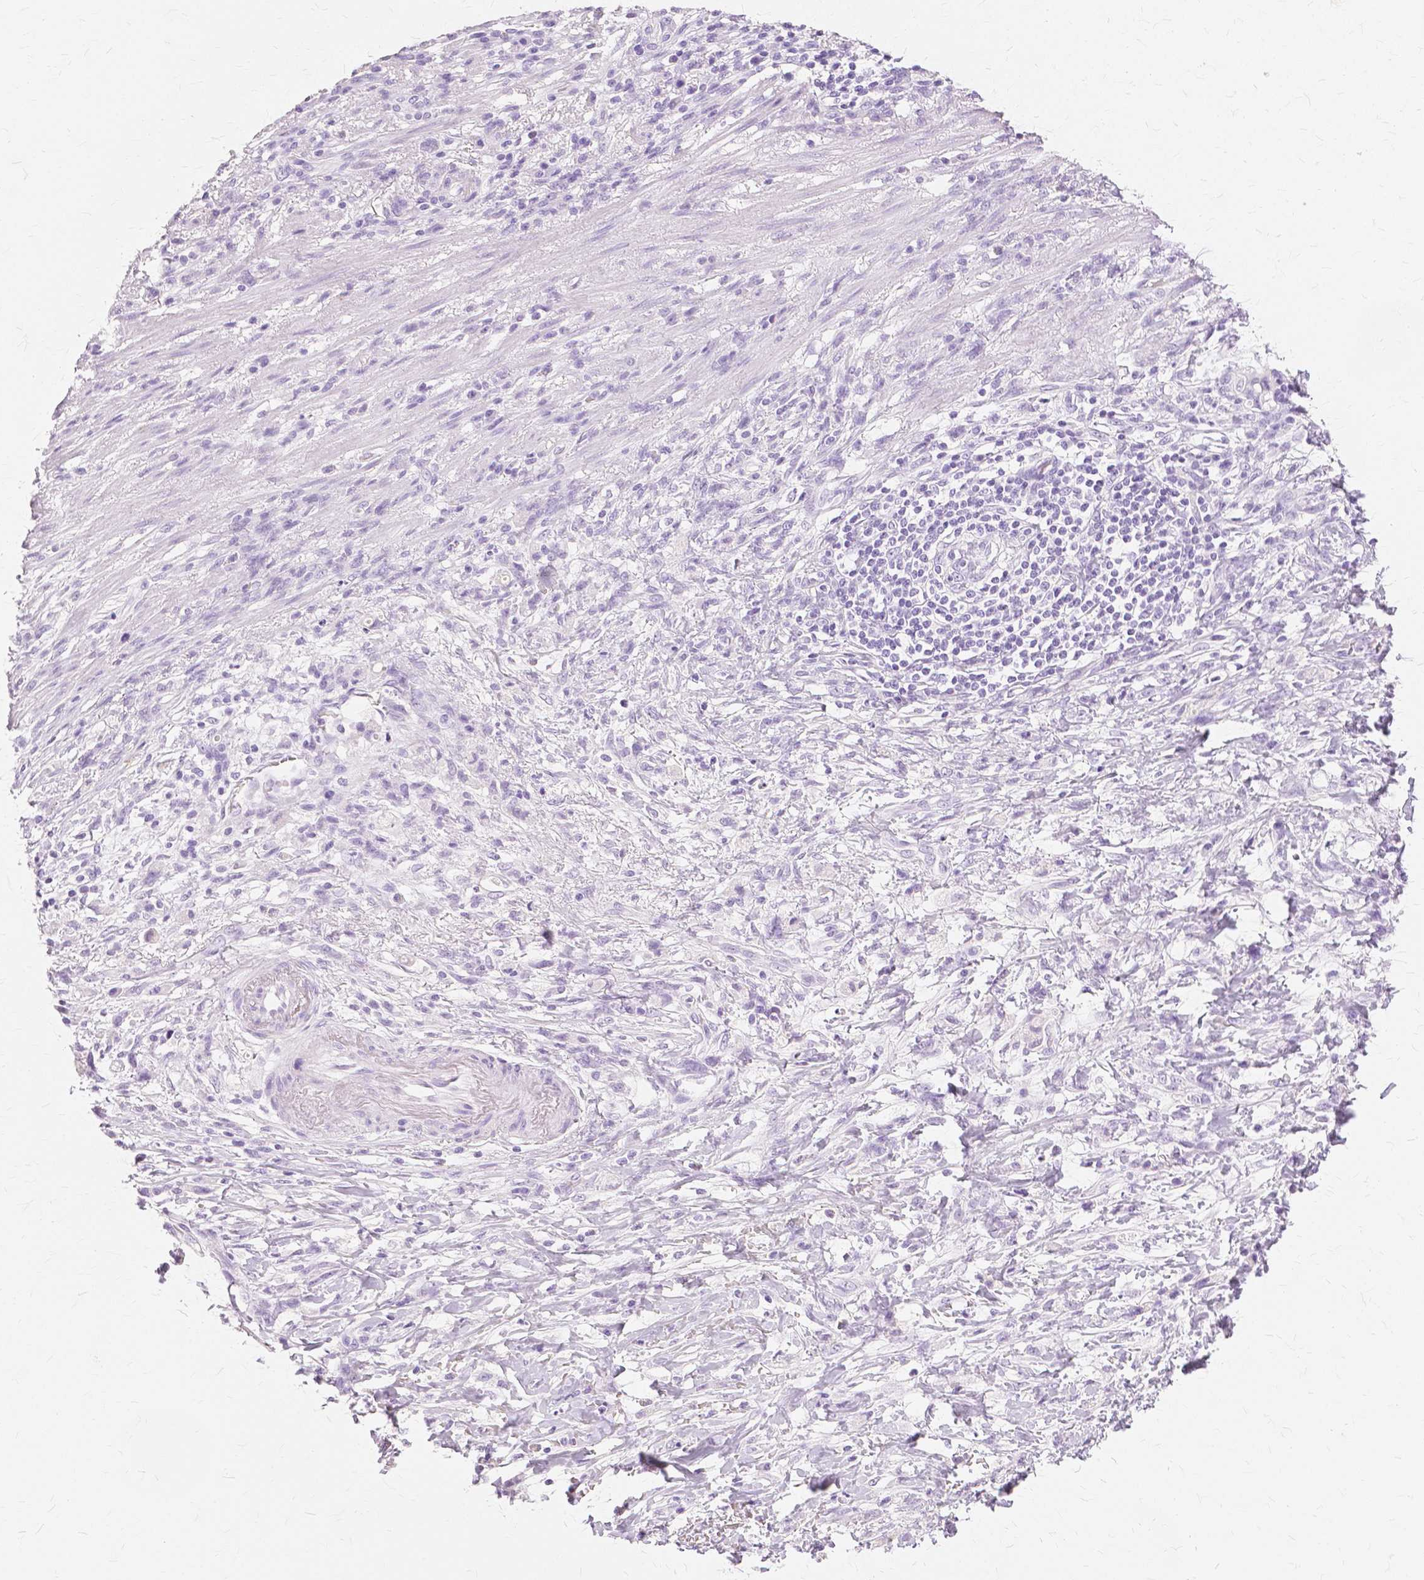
{"staining": {"intensity": "negative", "quantity": "none", "location": "none"}, "tissue": "stomach cancer", "cell_type": "Tumor cells", "image_type": "cancer", "snomed": [{"axis": "morphology", "description": "Adenocarcinoma, NOS"}, {"axis": "topography", "description": "Stomach"}], "caption": "The immunohistochemistry (IHC) histopathology image has no significant positivity in tumor cells of stomach cancer tissue.", "gene": "TGM1", "patient": {"sex": "female", "age": 84}}